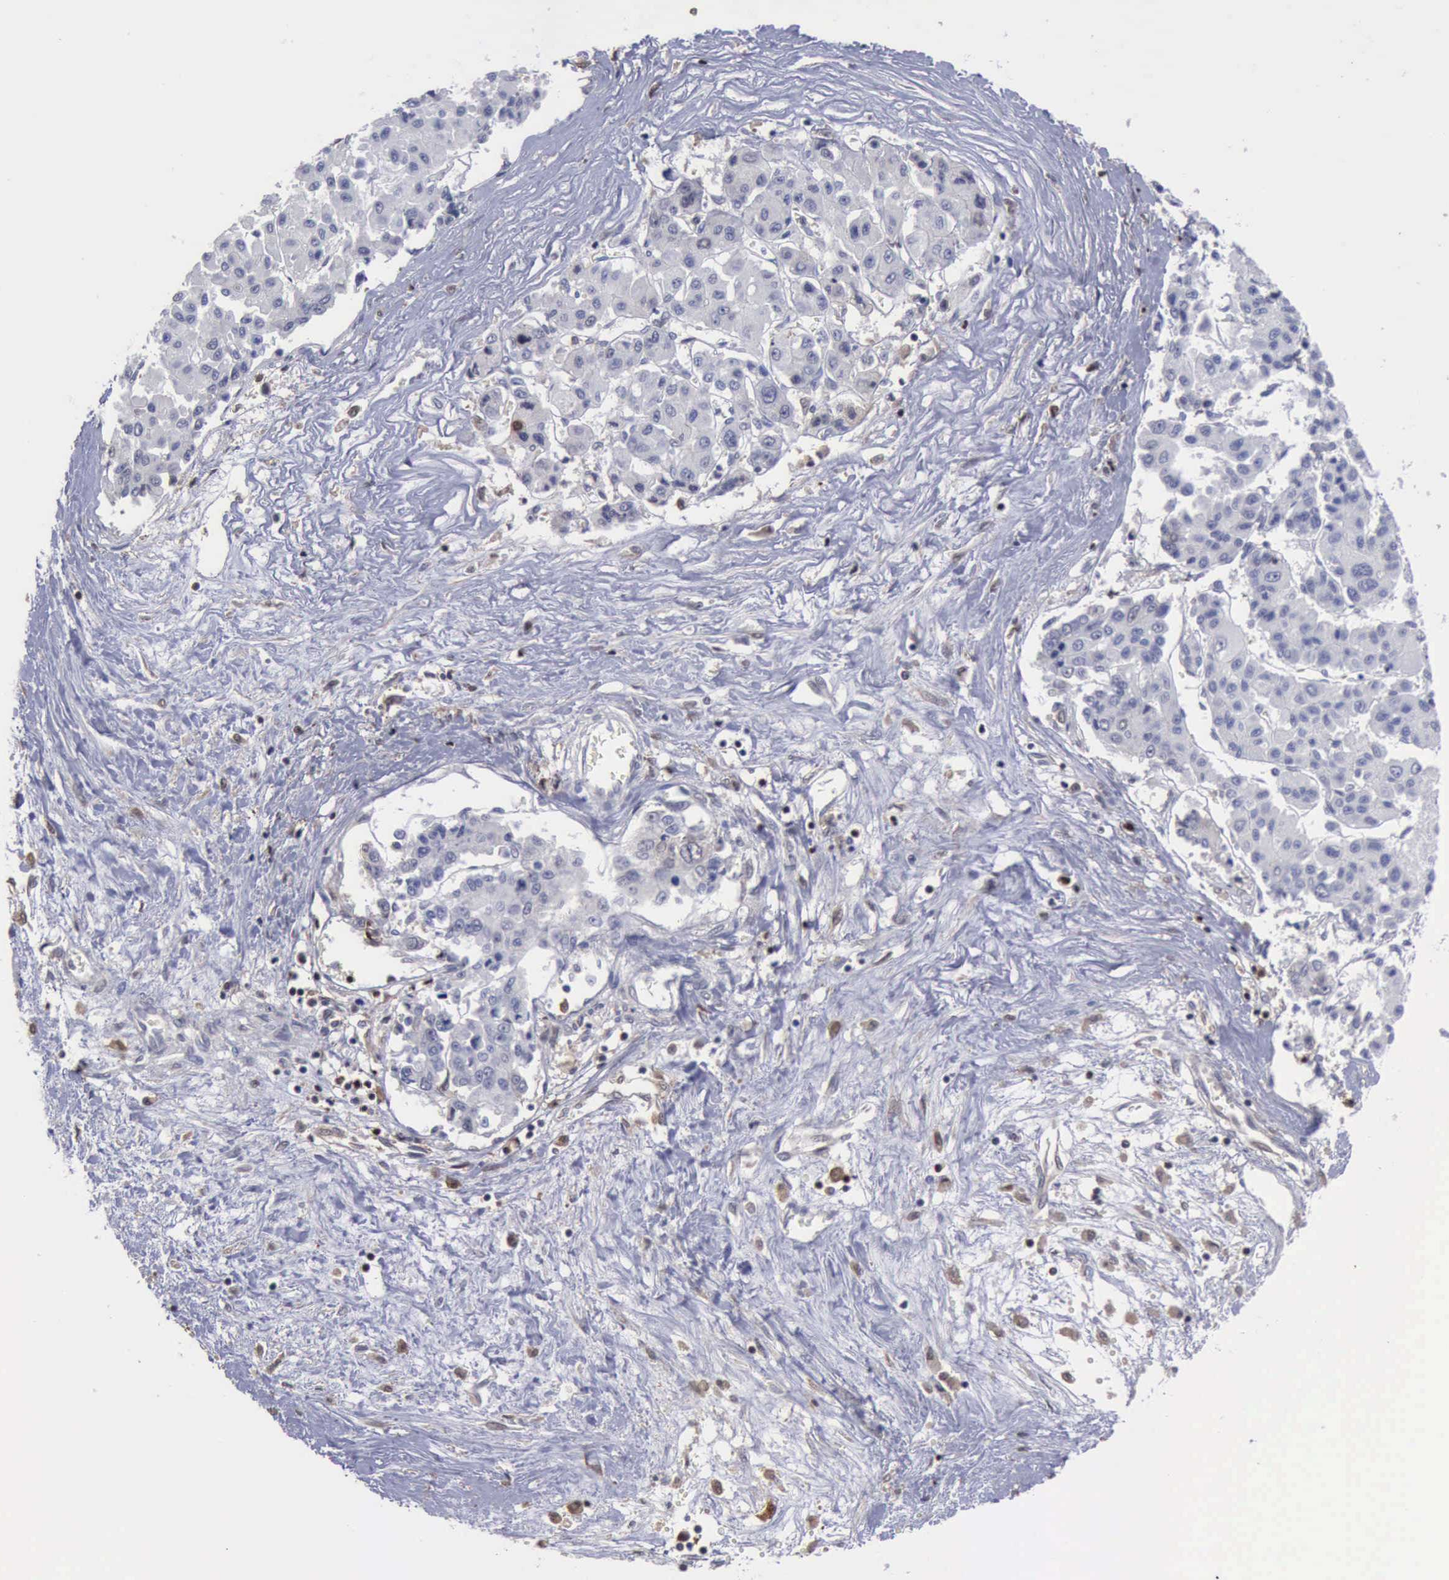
{"staining": {"intensity": "negative", "quantity": "none", "location": "none"}, "tissue": "liver cancer", "cell_type": "Tumor cells", "image_type": "cancer", "snomed": [{"axis": "morphology", "description": "Carcinoma, Hepatocellular, NOS"}, {"axis": "topography", "description": "Liver"}], "caption": "Liver hepatocellular carcinoma was stained to show a protein in brown. There is no significant positivity in tumor cells. Nuclei are stained in blue.", "gene": "STAT1", "patient": {"sex": "male", "age": 64}}